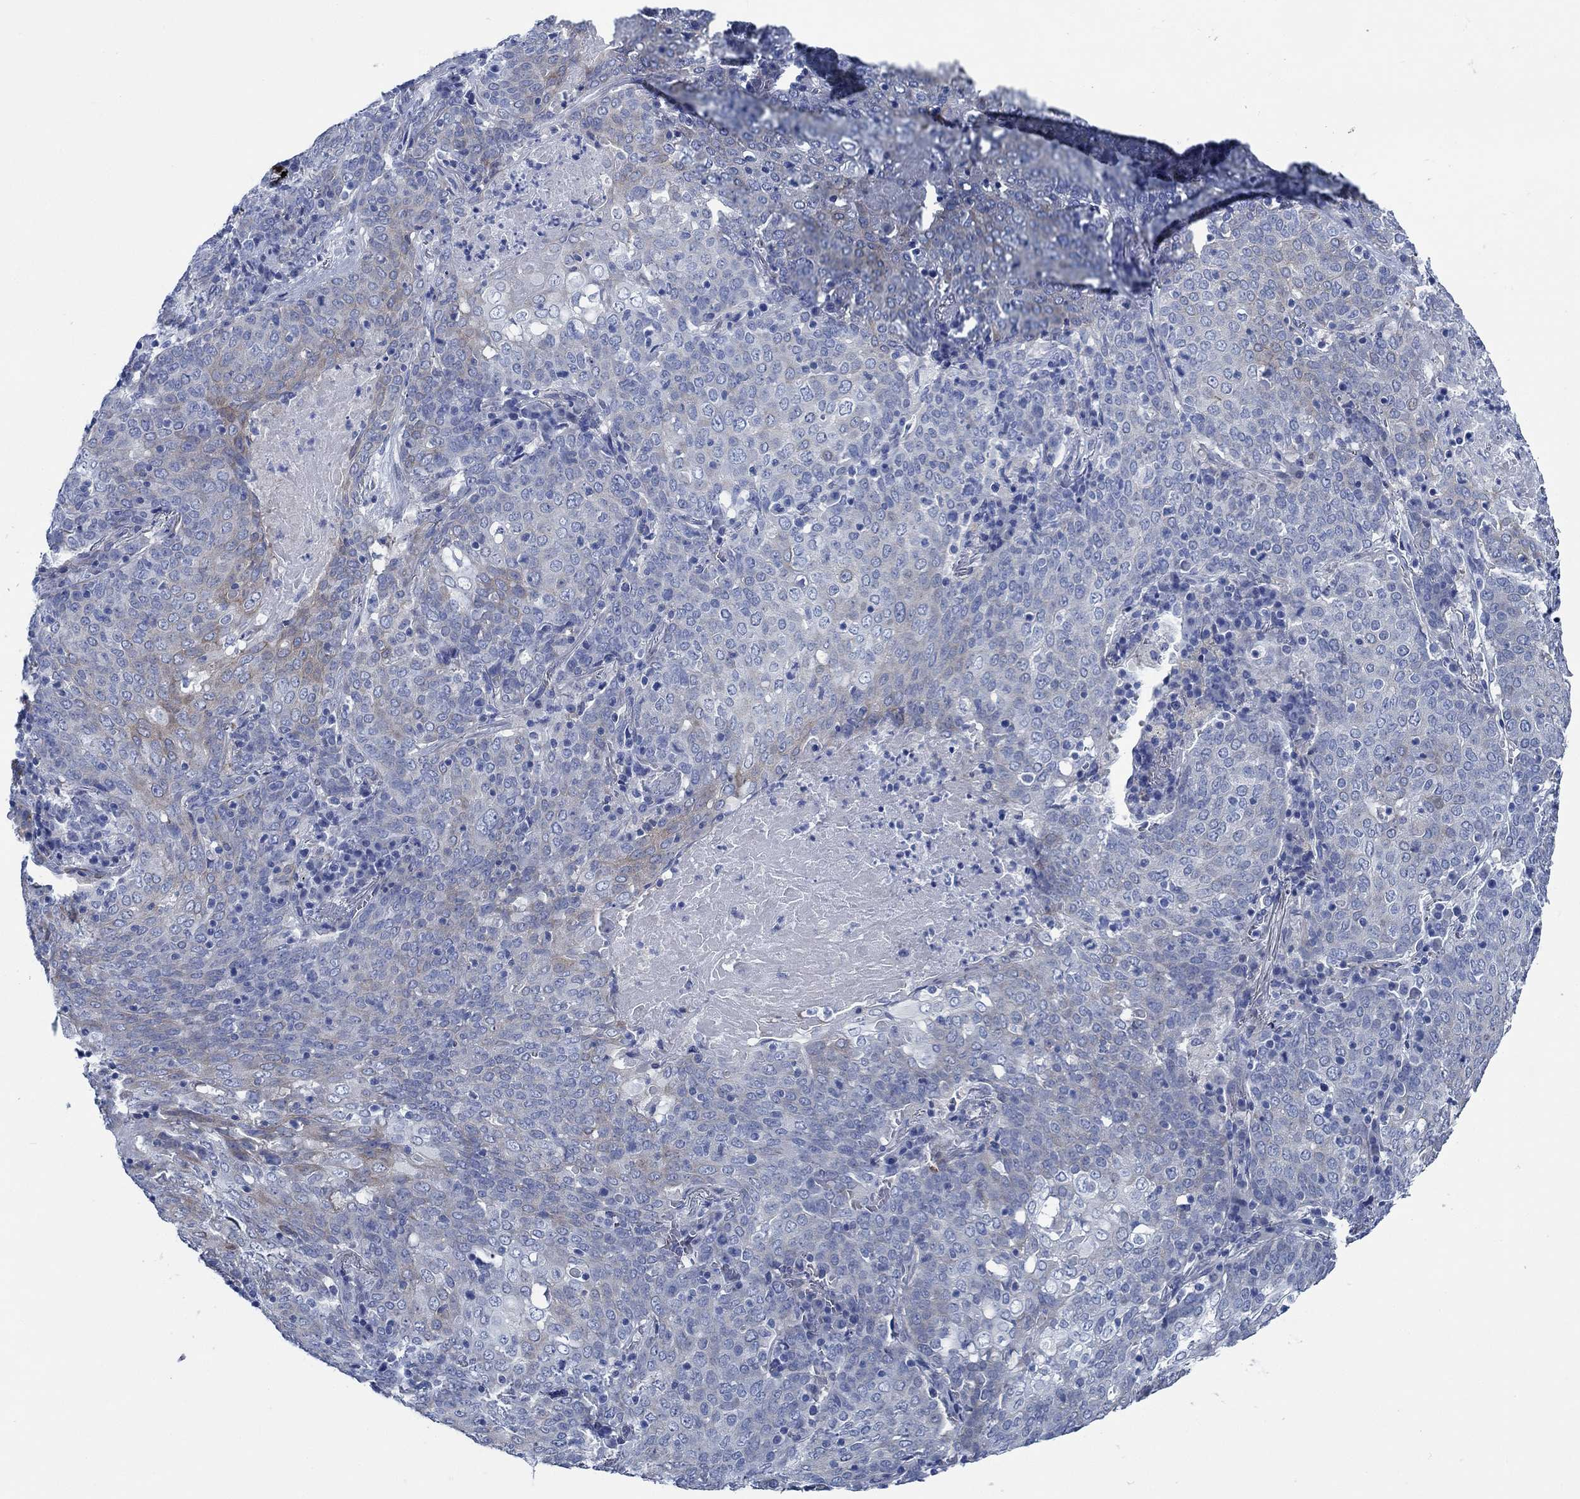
{"staining": {"intensity": "weak", "quantity": "<25%", "location": "cytoplasmic/membranous"}, "tissue": "lung cancer", "cell_type": "Tumor cells", "image_type": "cancer", "snomed": [{"axis": "morphology", "description": "Squamous cell carcinoma, NOS"}, {"axis": "topography", "description": "Lung"}], "caption": "Immunohistochemistry (IHC) of lung cancer (squamous cell carcinoma) demonstrates no expression in tumor cells.", "gene": "SVEP1", "patient": {"sex": "male", "age": 82}}